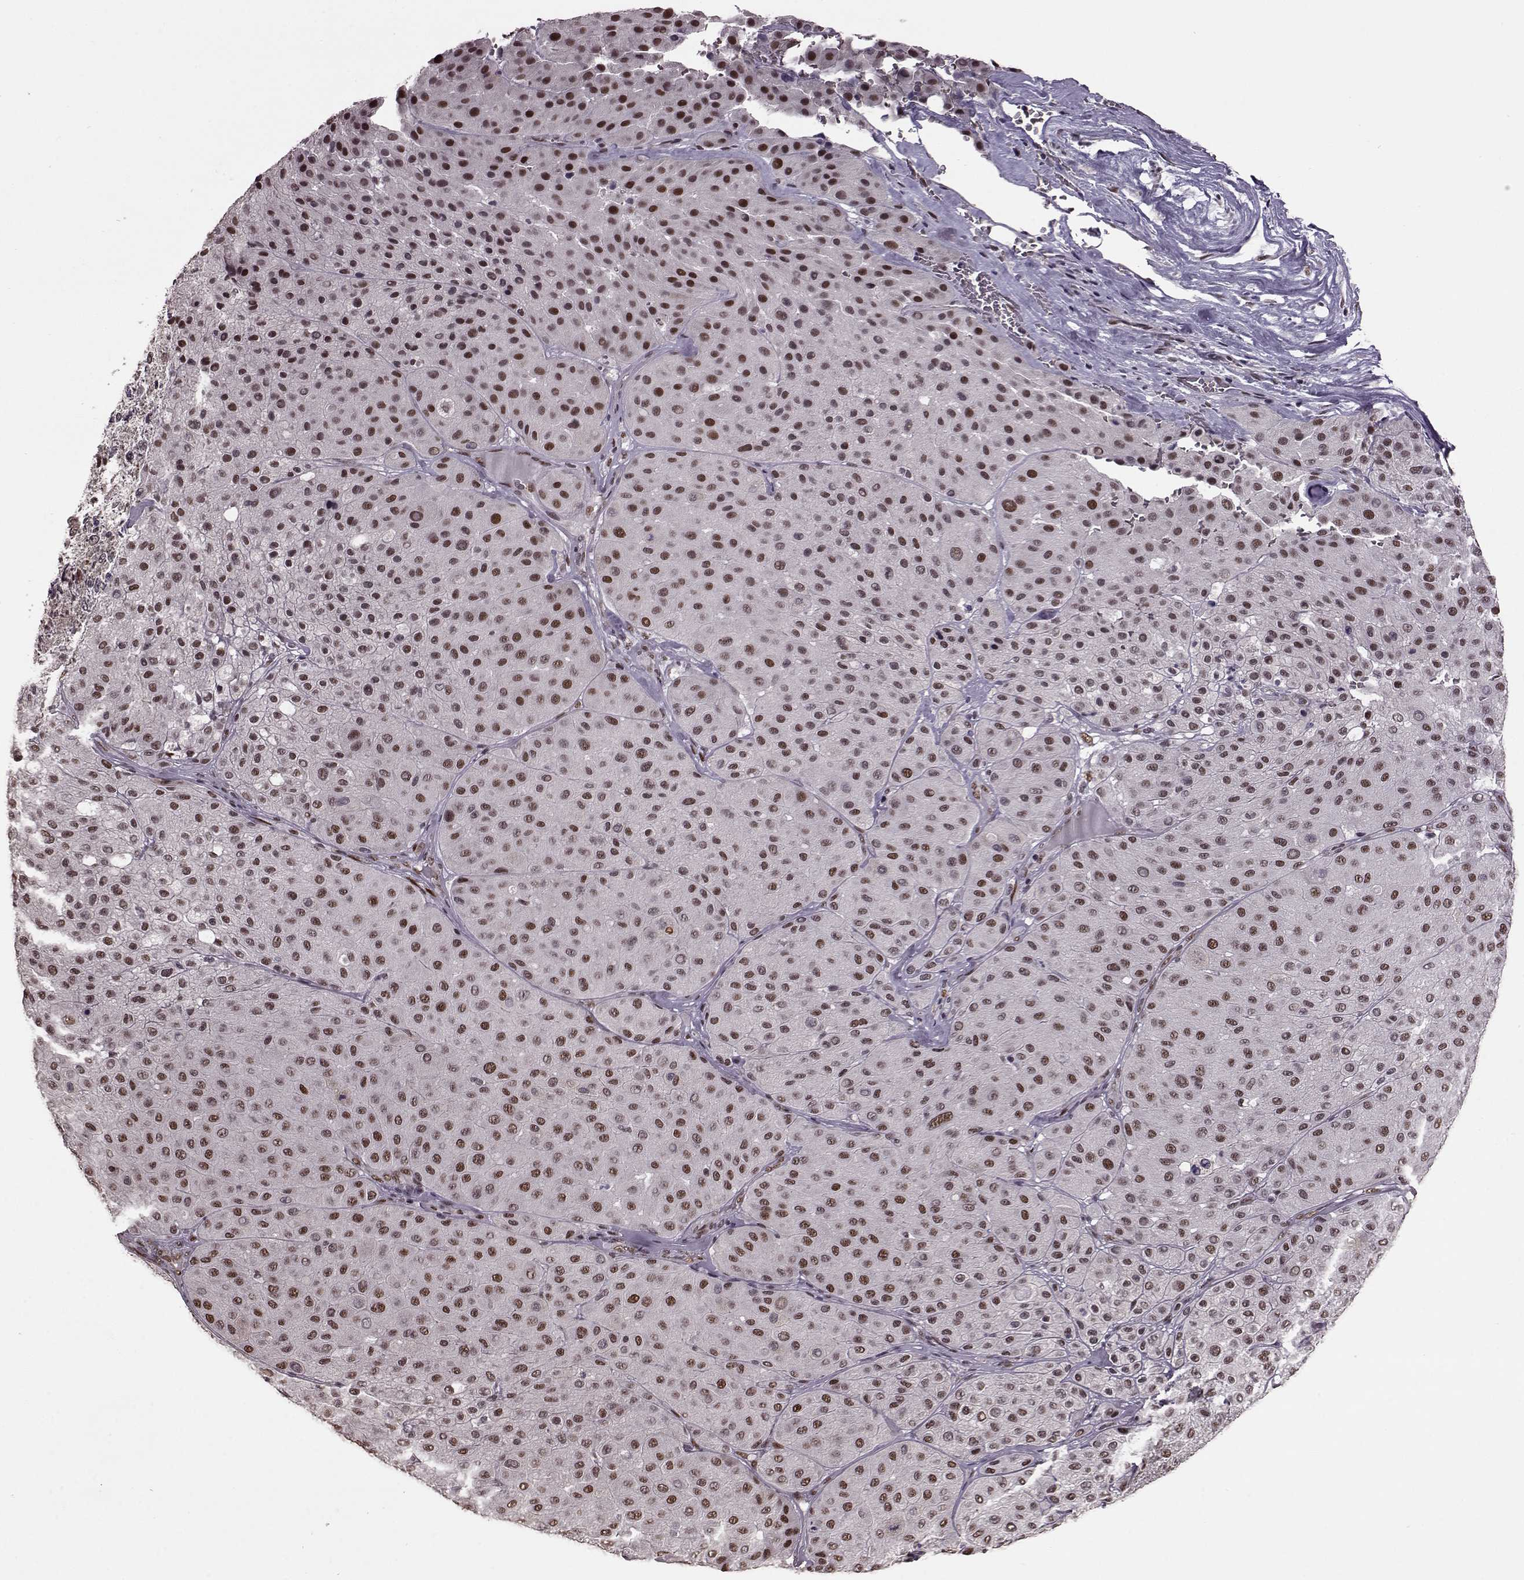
{"staining": {"intensity": "moderate", "quantity": ">75%", "location": "nuclear"}, "tissue": "melanoma", "cell_type": "Tumor cells", "image_type": "cancer", "snomed": [{"axis": "morphology", "description": "Malignant melanoma, Metastatic site"}, {"axis": "topography", "description": "Smooth muscle"}], "caption": "Malignant melanoma (metastatic site) stained with IHC shows moderate nuclear expression in approximately >75% of tumor cells. The protein of interest is shown in brown color, while the nuclei are stained blue.", "gene": "FTO", "patient": {"sex": "male", "age": 41}}